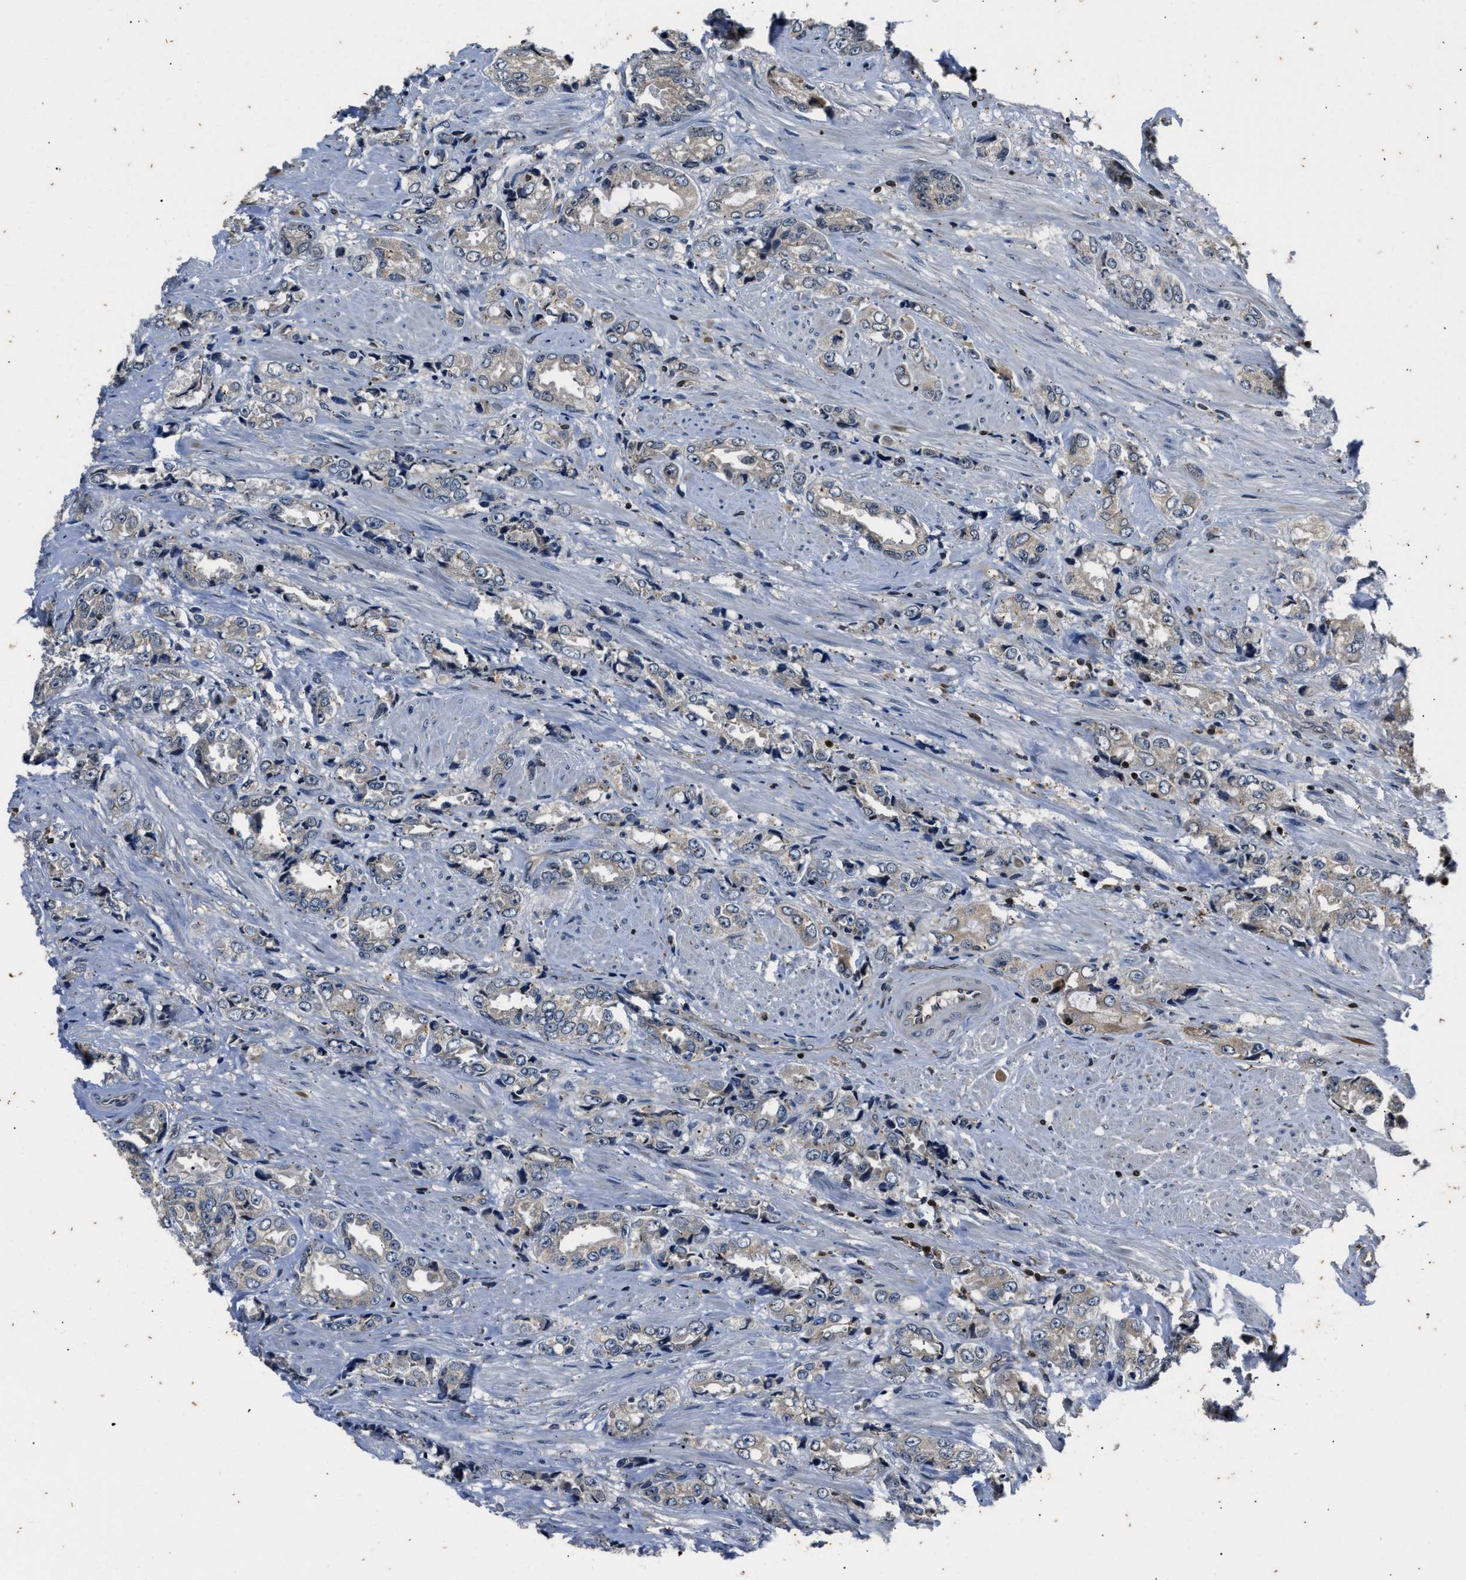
{"staining": {"intensity": "negative", "quantity": "none", "location": "none"}, "tissue": "prostate cancer", "cell_type": "Tumor cells", "image_type": "cancer", "snomed": [{"axis": "morphology", "description": "Adenocarcinoma, High grade"}, {"axis": "topography", "description": "Prostate"}], "caption": "Tumor cells show no significant protein expression in high-grade adenocarcinoma (prostate).", "gene": "PTPN7", "patient": {"sex": "male", "age": 61}}